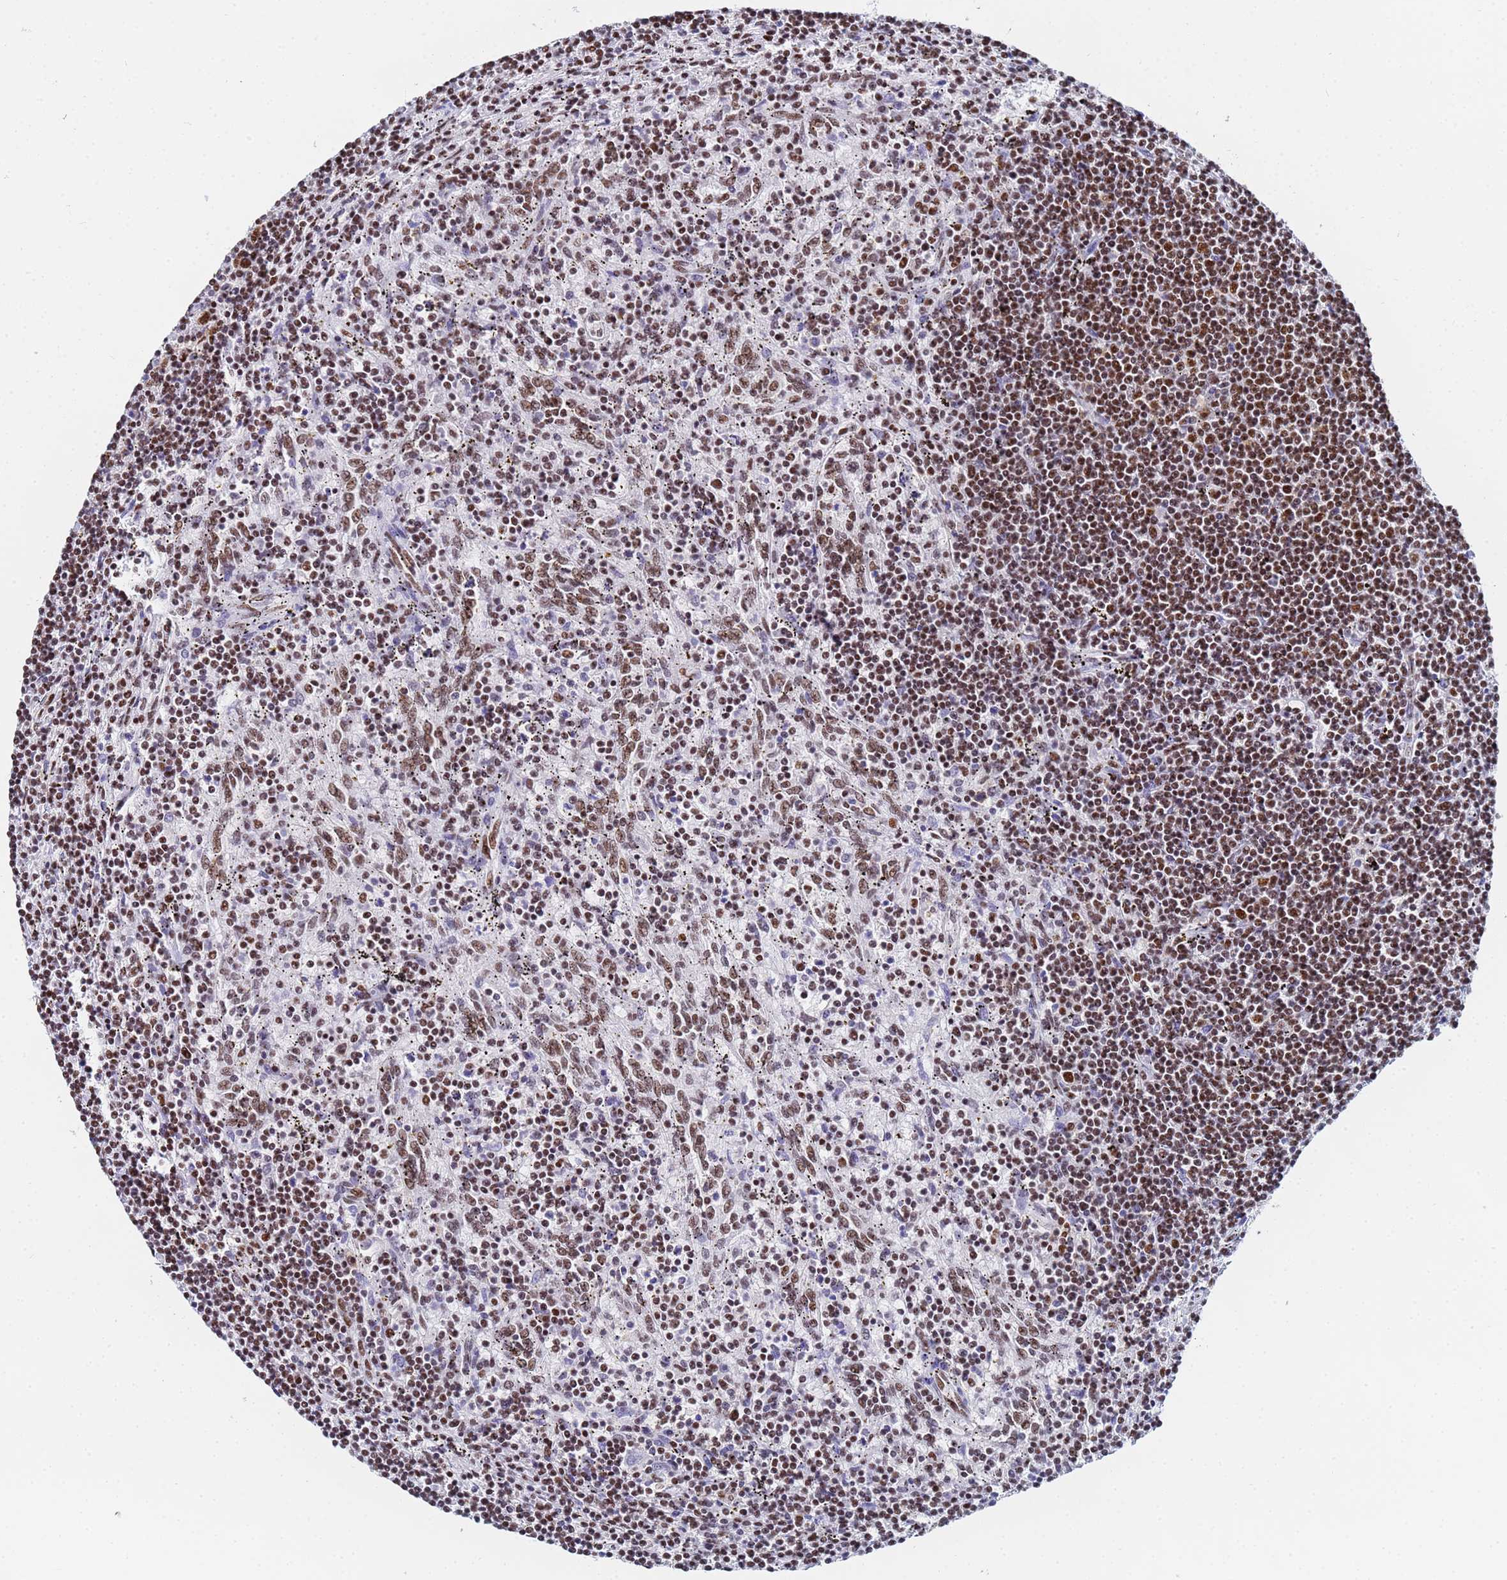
{"staining": {"intensity": "moderate", "quantity": ">75%", "location": "nuclear"}, "tissue": "lymphoma", "cell_type": "Tumor cells", "image_type": "cancer", "snomed": [{"axis": "morphology", "description": "Malignant lymphoma, non-Hodgkin's type, Low grade"}, {"axis": "topography", "description": "Spleen"}], "caption": "A photomicrograph showing moderate nuclear expression in approximately >75% of tumor cells in lymphoma, as visualized by brown immunohistochemical staining.", "gene": "SNRPA1", "patient": {"sex": "male", "age": 76}}